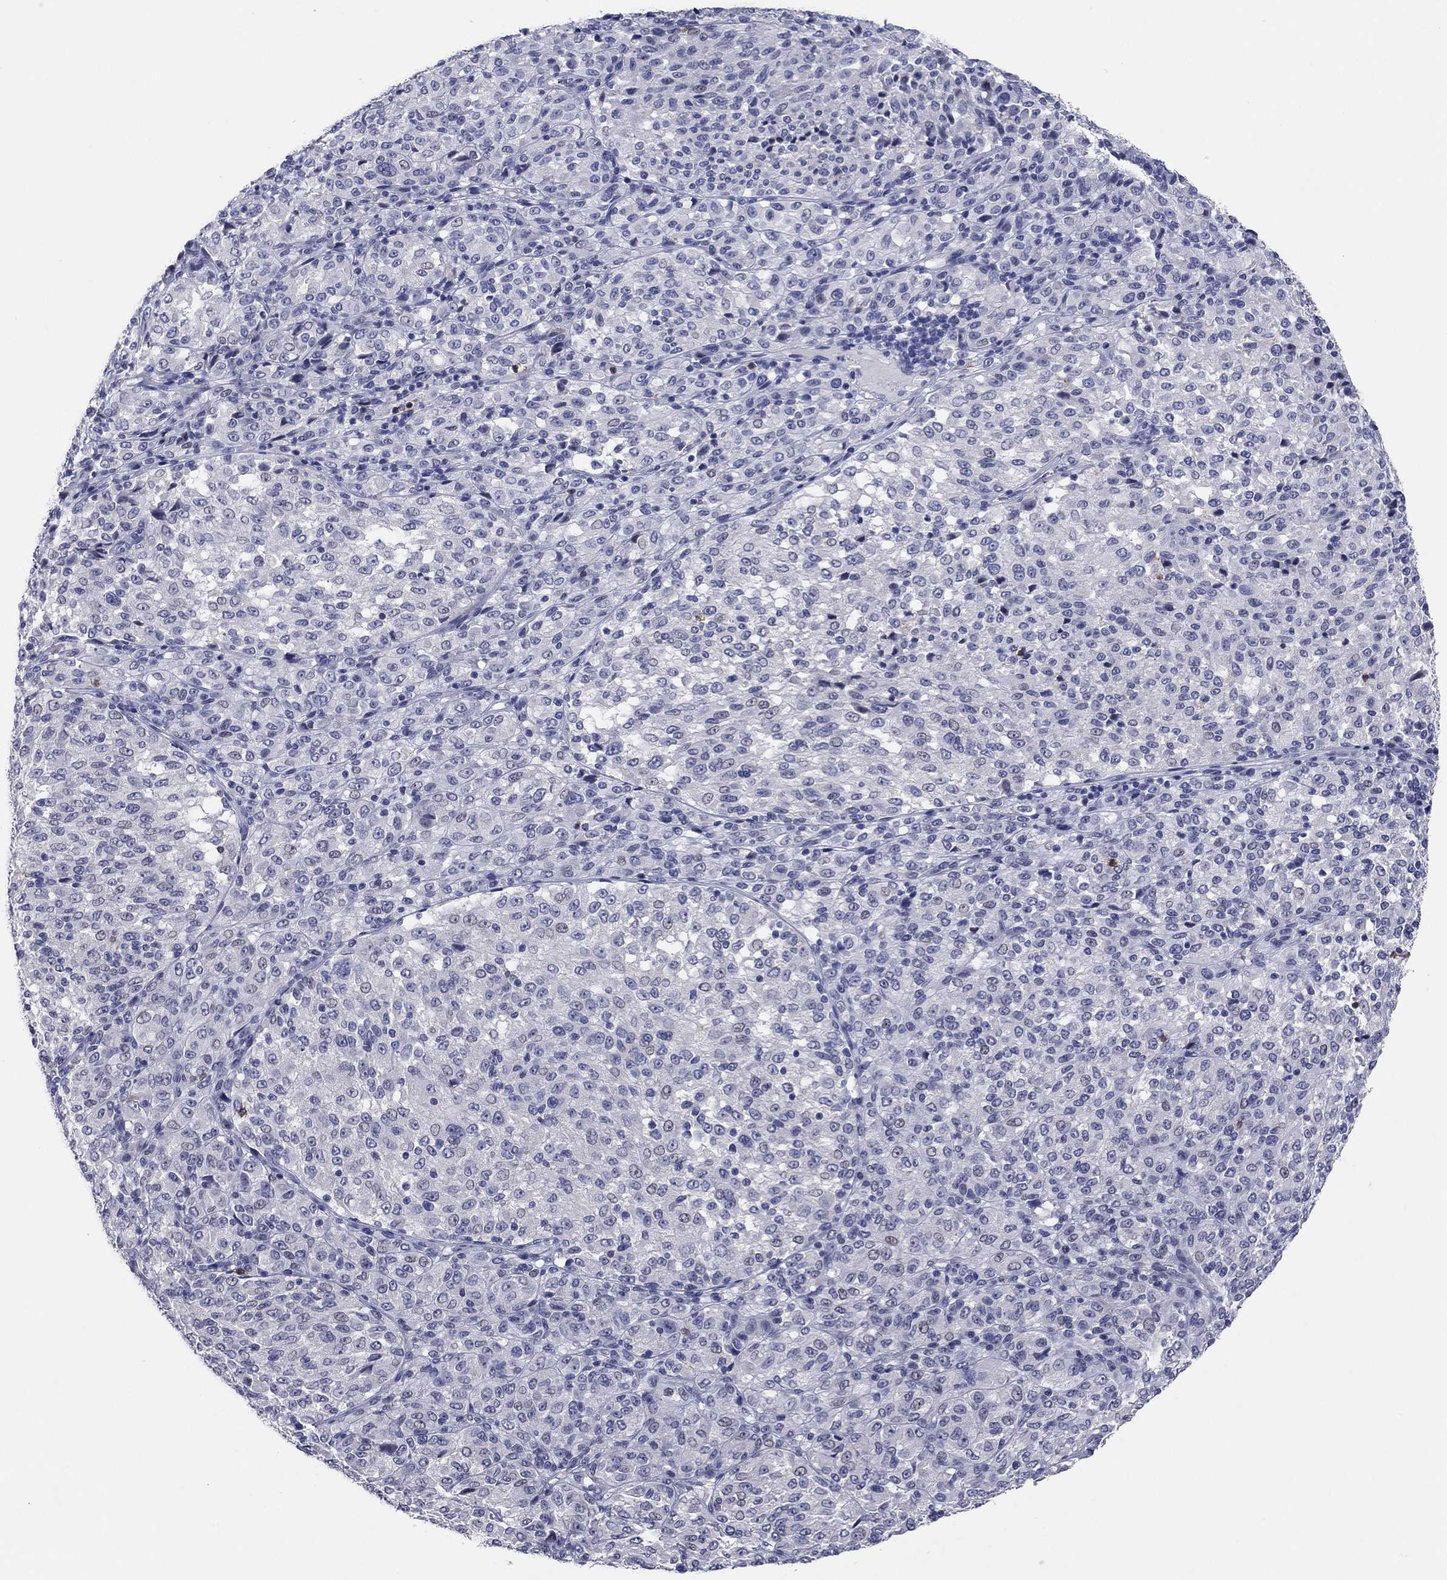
{"staining": {"intensity": "negative", "quantity": "none", "location": "none"}, "tissue": "melanoma", "cell_type": "Tumor cells", "image_type": "cancer", "snomed": [{"axis": "morphology", "description": "Malignant melanoma, Metastatic site"}, {"axis": "topography", "description": "Brain"}], "caption": "An image of malignant melanoma (metastatic site) stained for a protein reveals no brown staining in tumor cells.", "gene": "ITGAE", "patient": {"sex": "female", "age": 56}}